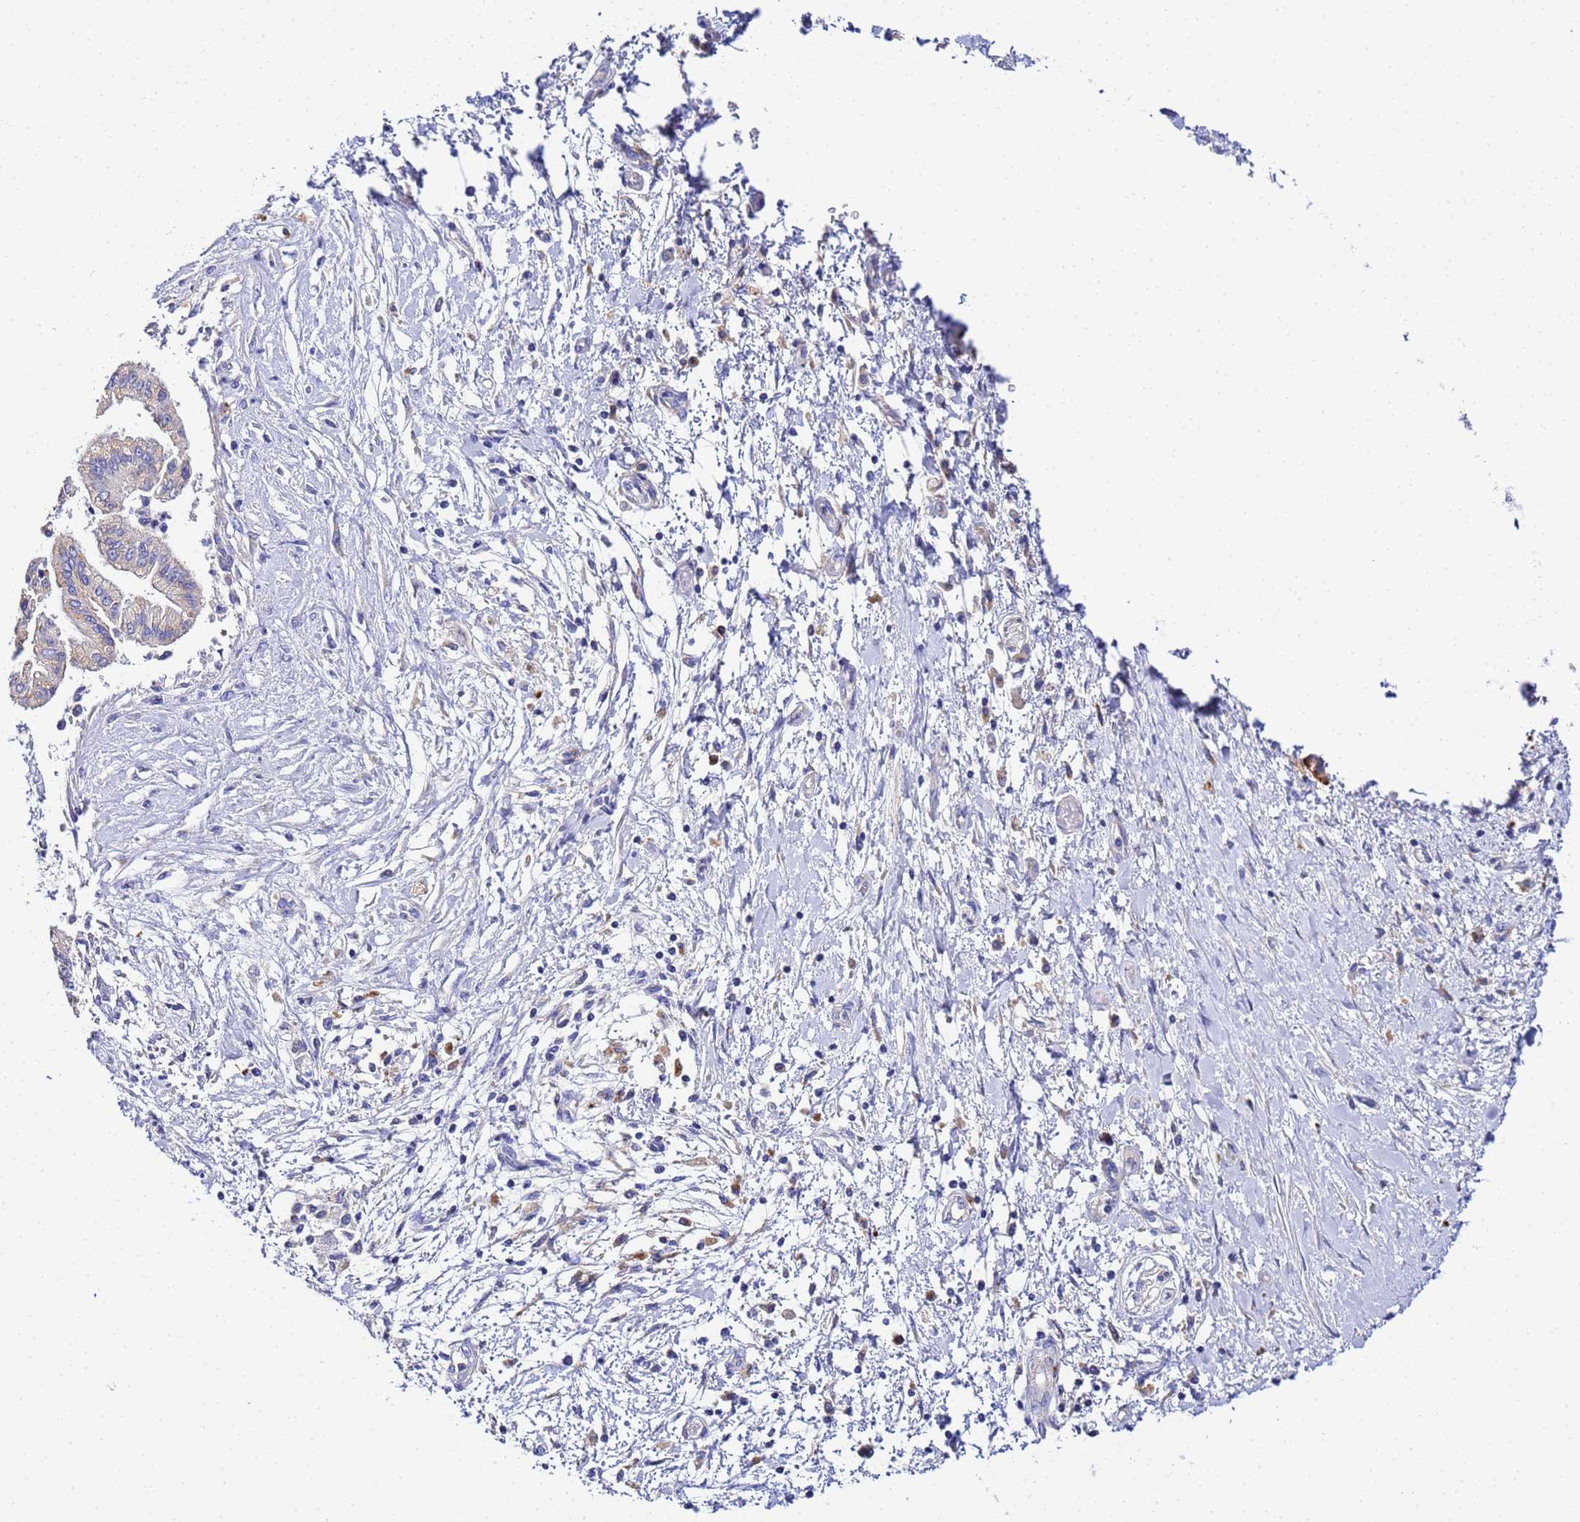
{"staining": {"intensity": "weak", "quantity": "25%-75%", "location": "cytoplasmic/membranous"}, "tissue": "pancreatic cancer", "cell_type": "Tumor cells", "image_type": "cancer", "snomed": [{"axis": "morphology", "description": "Adenocarcinoma, NOS"}, {"axis": "topography", "description": "Pancreas"}], "caption": "Immunohistochemical staining of pancreatic cancer (adenocarcinoma) demonstrates low levels of weak cytoplasmic/membranous expression in approximately 25%-75% of tumor cells. The protein of interest is shown in brown color, while the nuclei are stained blue.", "gene": "VTI1B", "patient": {"sex": "male", "age": 46}}